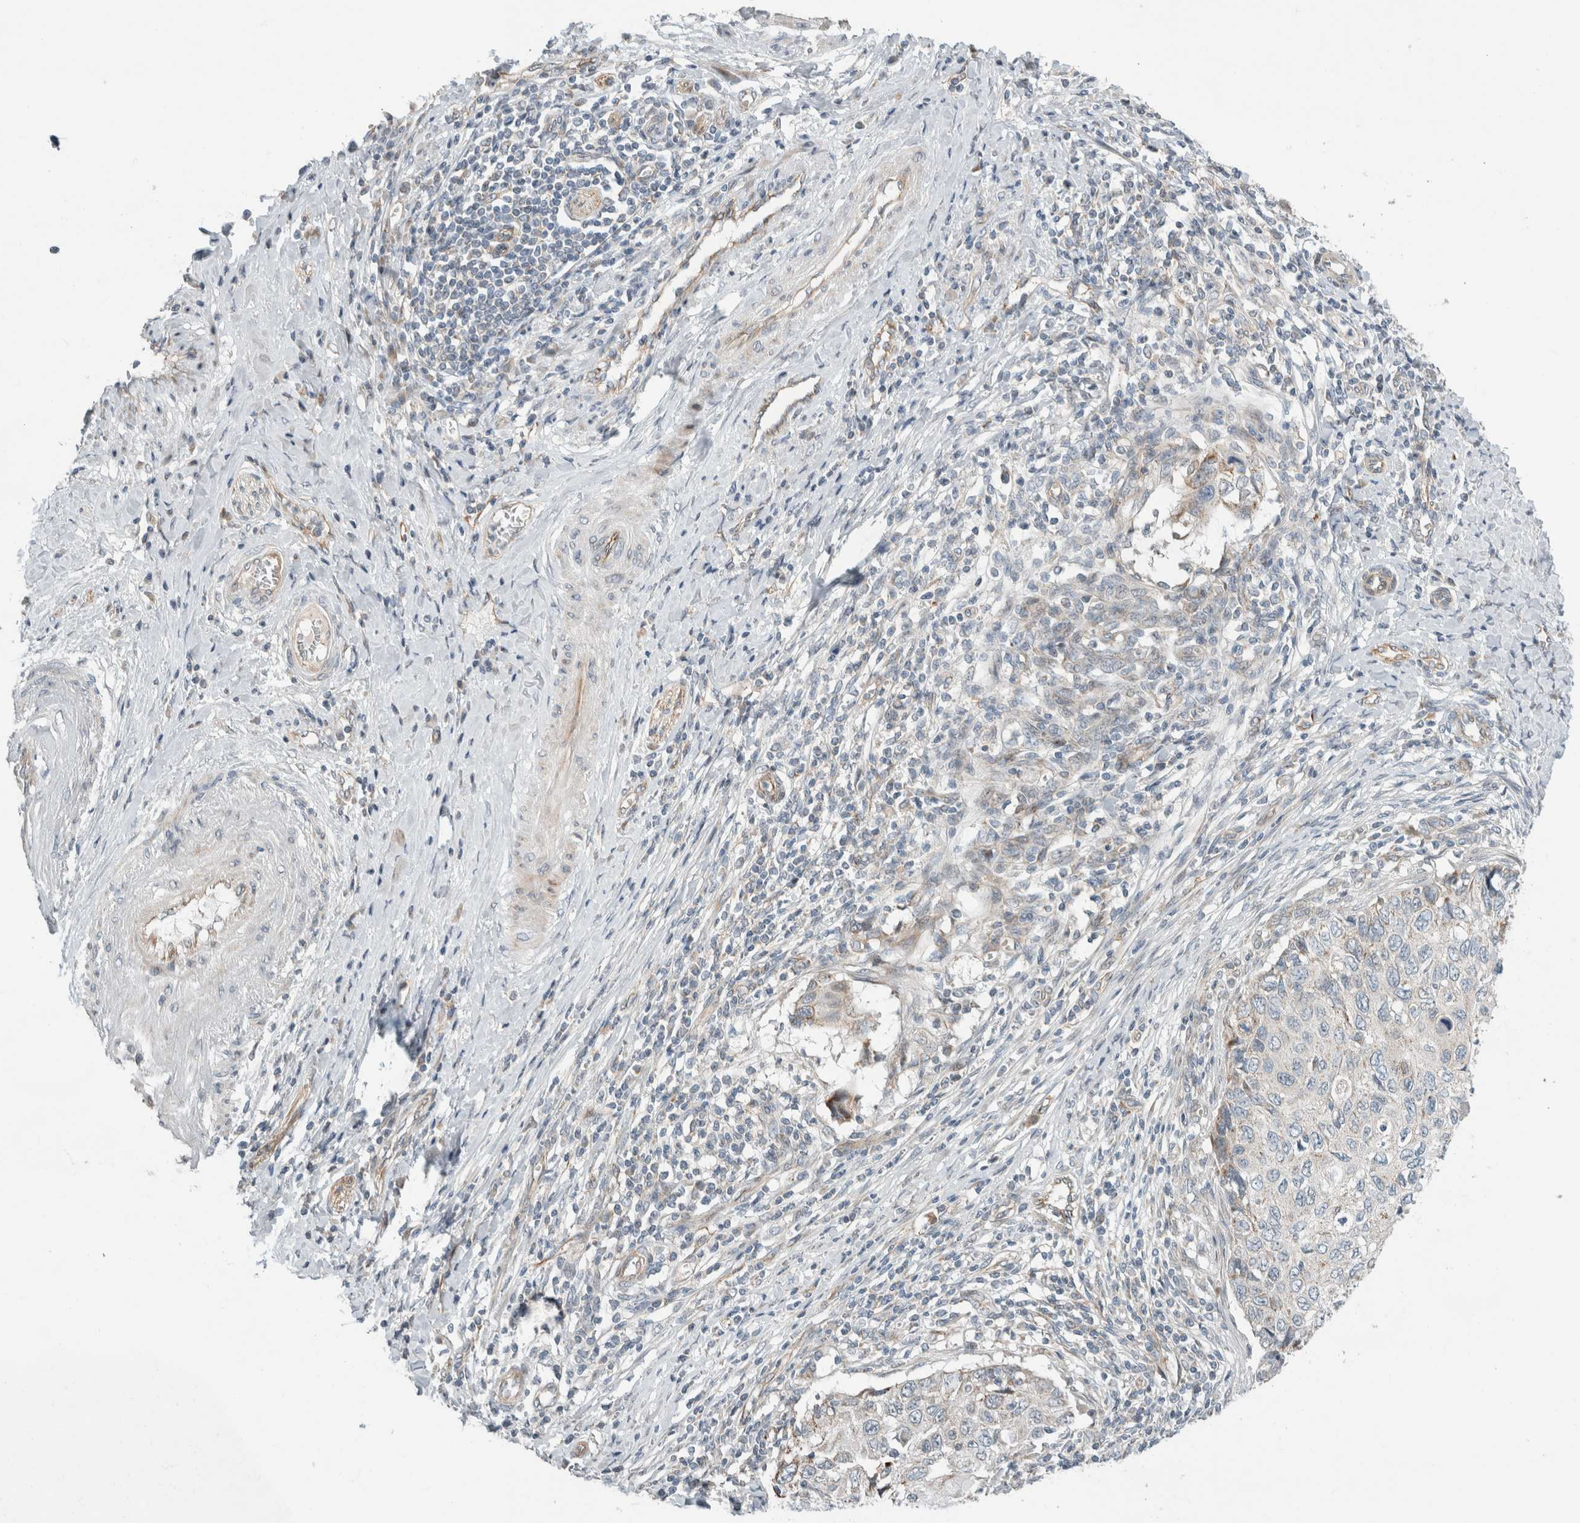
{"staining": {"intensity": "weak", "quantity": "<25%", "location": "cytoplasmic/membranous"}, "tissue": "cervical cancer", "cell_type": "Tumor cells", "image_type": "cancer", "snomed": [{"axis": "morphology", "description": "Squamous cell carcinoma, NOS"}, {"axis": "topography", "description": "Cervix"}], "caption": "Cervical cancer (squamous cell carcinoma) was stained to show a protein in brown. There is no significant positivity in tumor cells.", "gene": "KPNA5", "patient": {"sex": "female", "age": 70}}